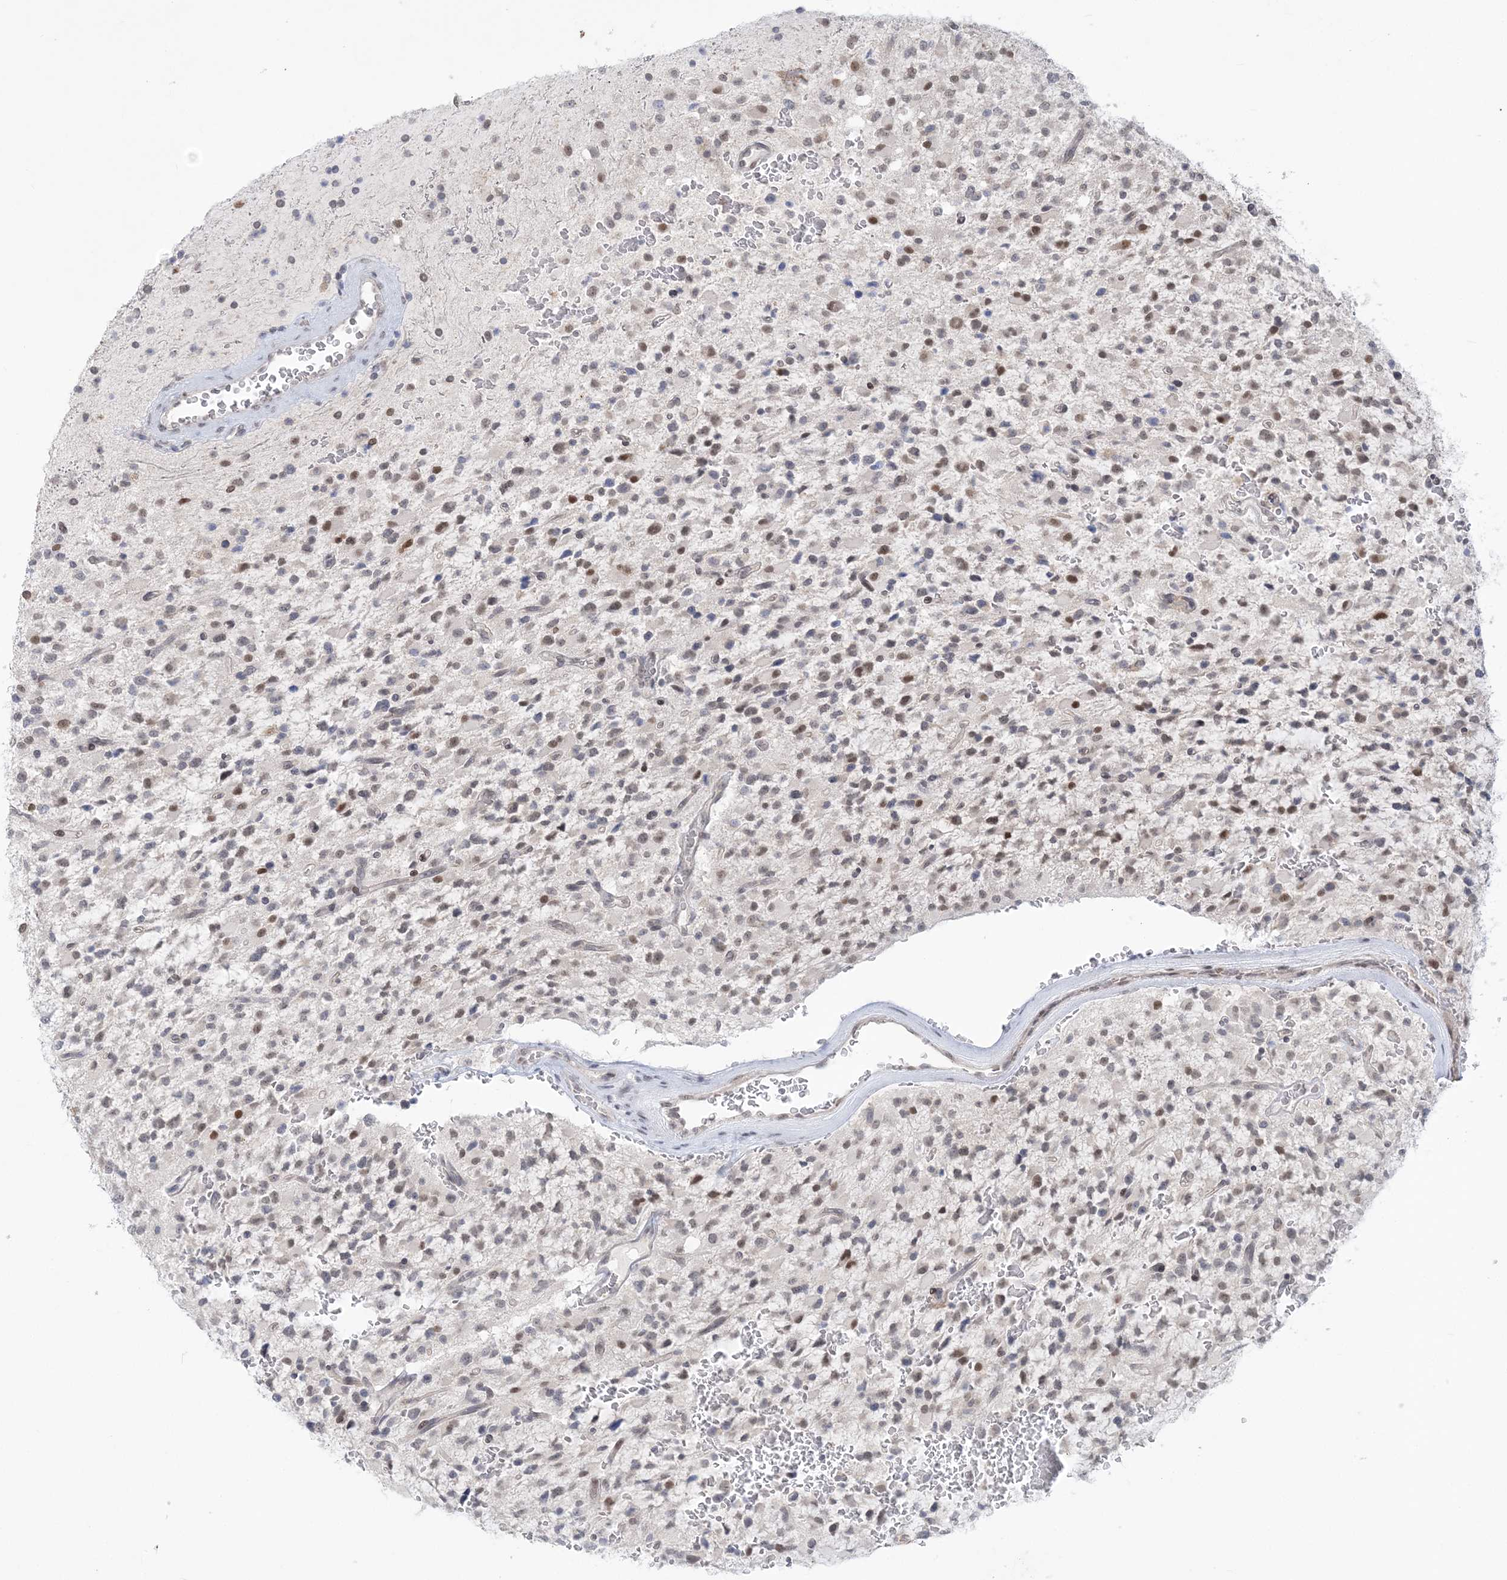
{"staining": {"intensity": "weak", "quantity": "<25%", "location": "nuclear"}, "tissue": "glioma", "cell_type": "Tumor cells", "image_type": "cancer", "snomed": [{"axis": "morphology", "description": "Glioma, malignant, High grade"}, {"axis": "topography", "description": "Brain"}], "caption": "Immunohistochemistry of human malignant high-grade glioma displays no positivity in tumor cells.", "gene": "WAC", "patient": {"sex": "male", "age": 34}}